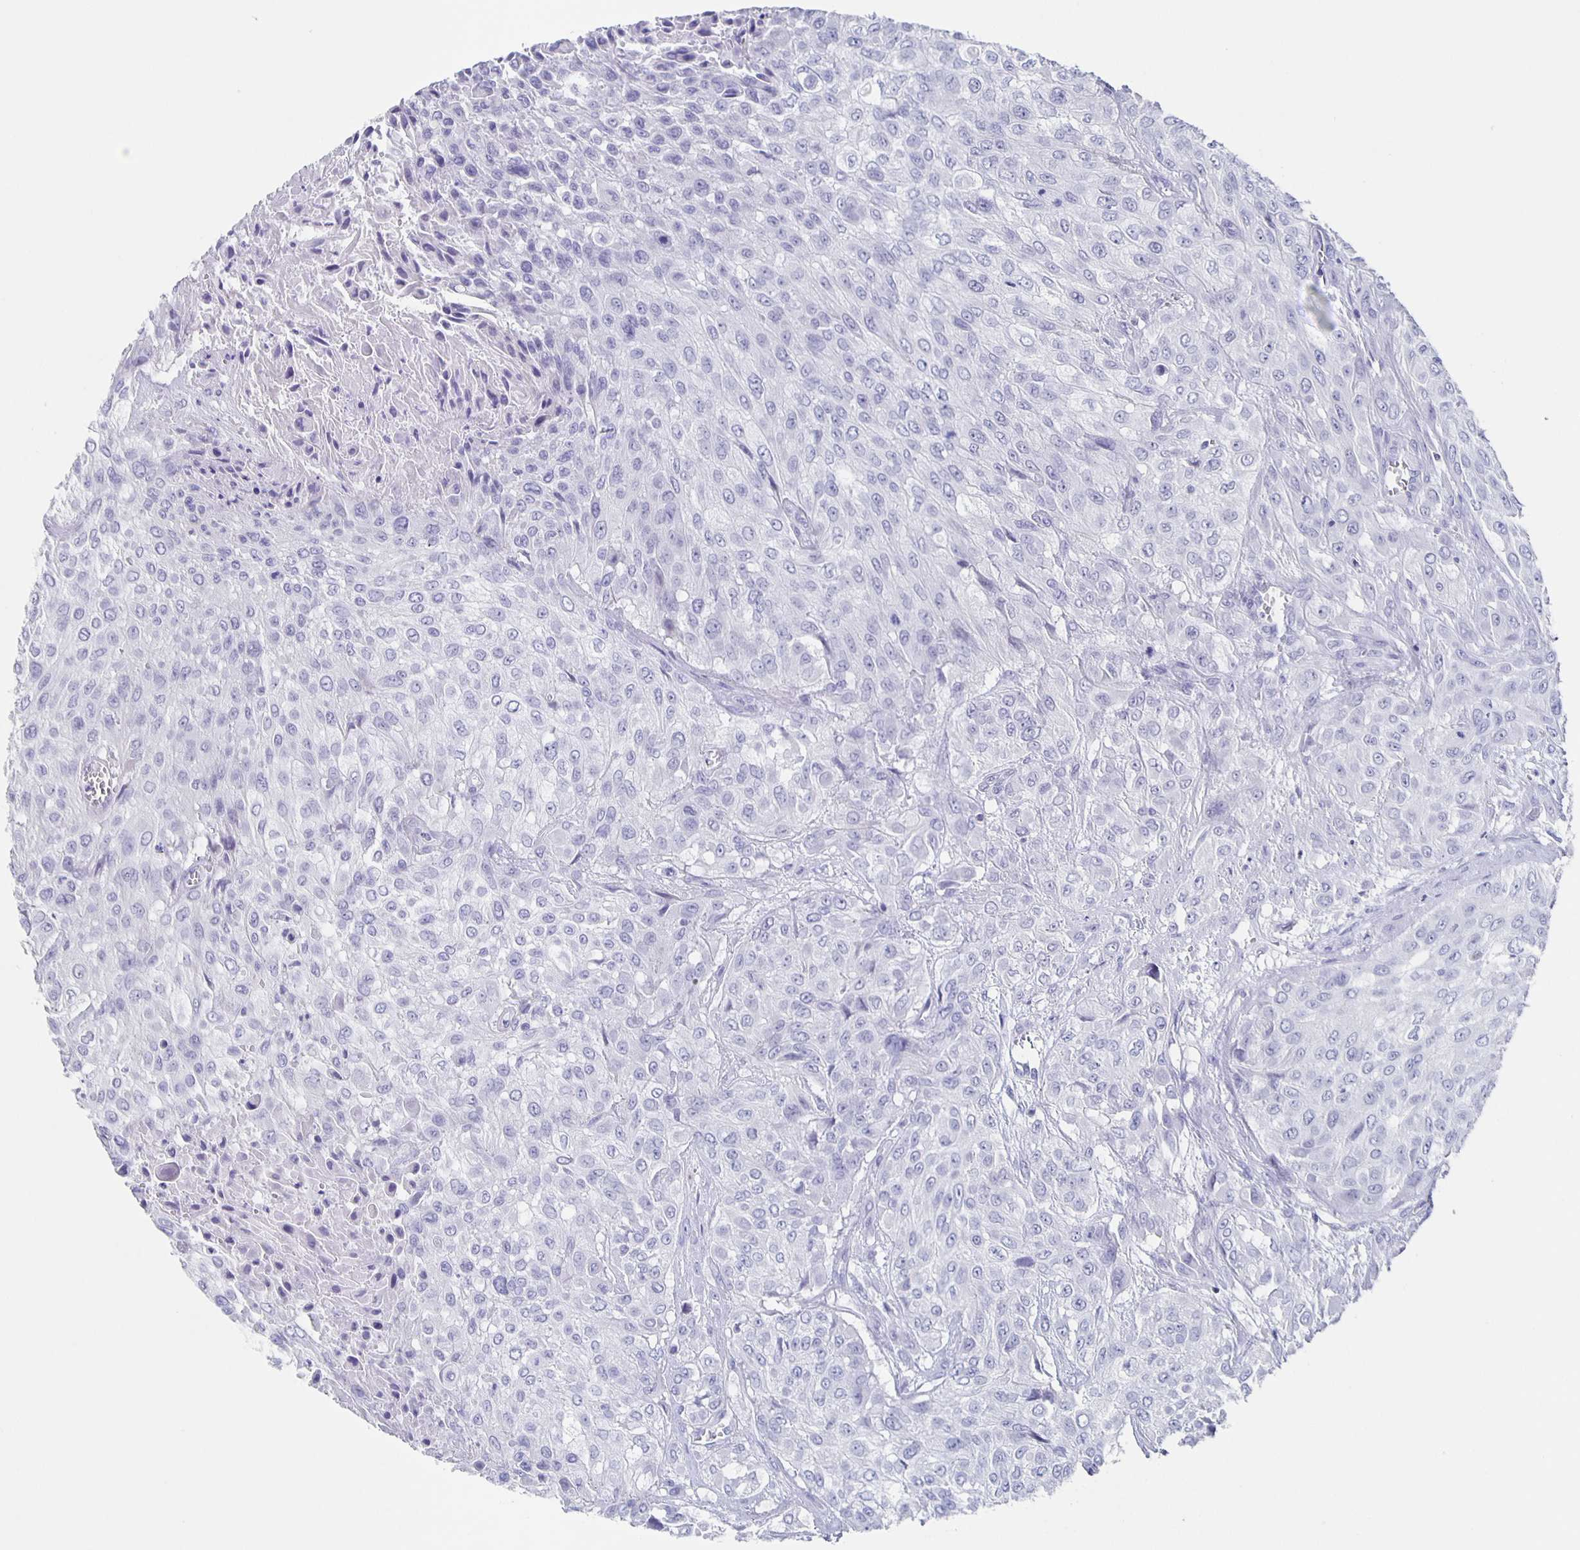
{"staining": {"intensity": "negative", "quantity": "none", "location": "none"}, "tissue": "urothelial cancer", "cell_type": "Tumor cells", "image_type": "cancer", "snomed": [{"axis": "morphology", "description": "Urothelial carcinoma, High grade"}, {"axis": "topography", "description": "Urinary bladder"}], "caption": "Micrograph shows no significant protein positivity in tumor cells of urothelial cancer.", "gene": "SLC34A2", "patient": {"sex": "male", "age": 57}}